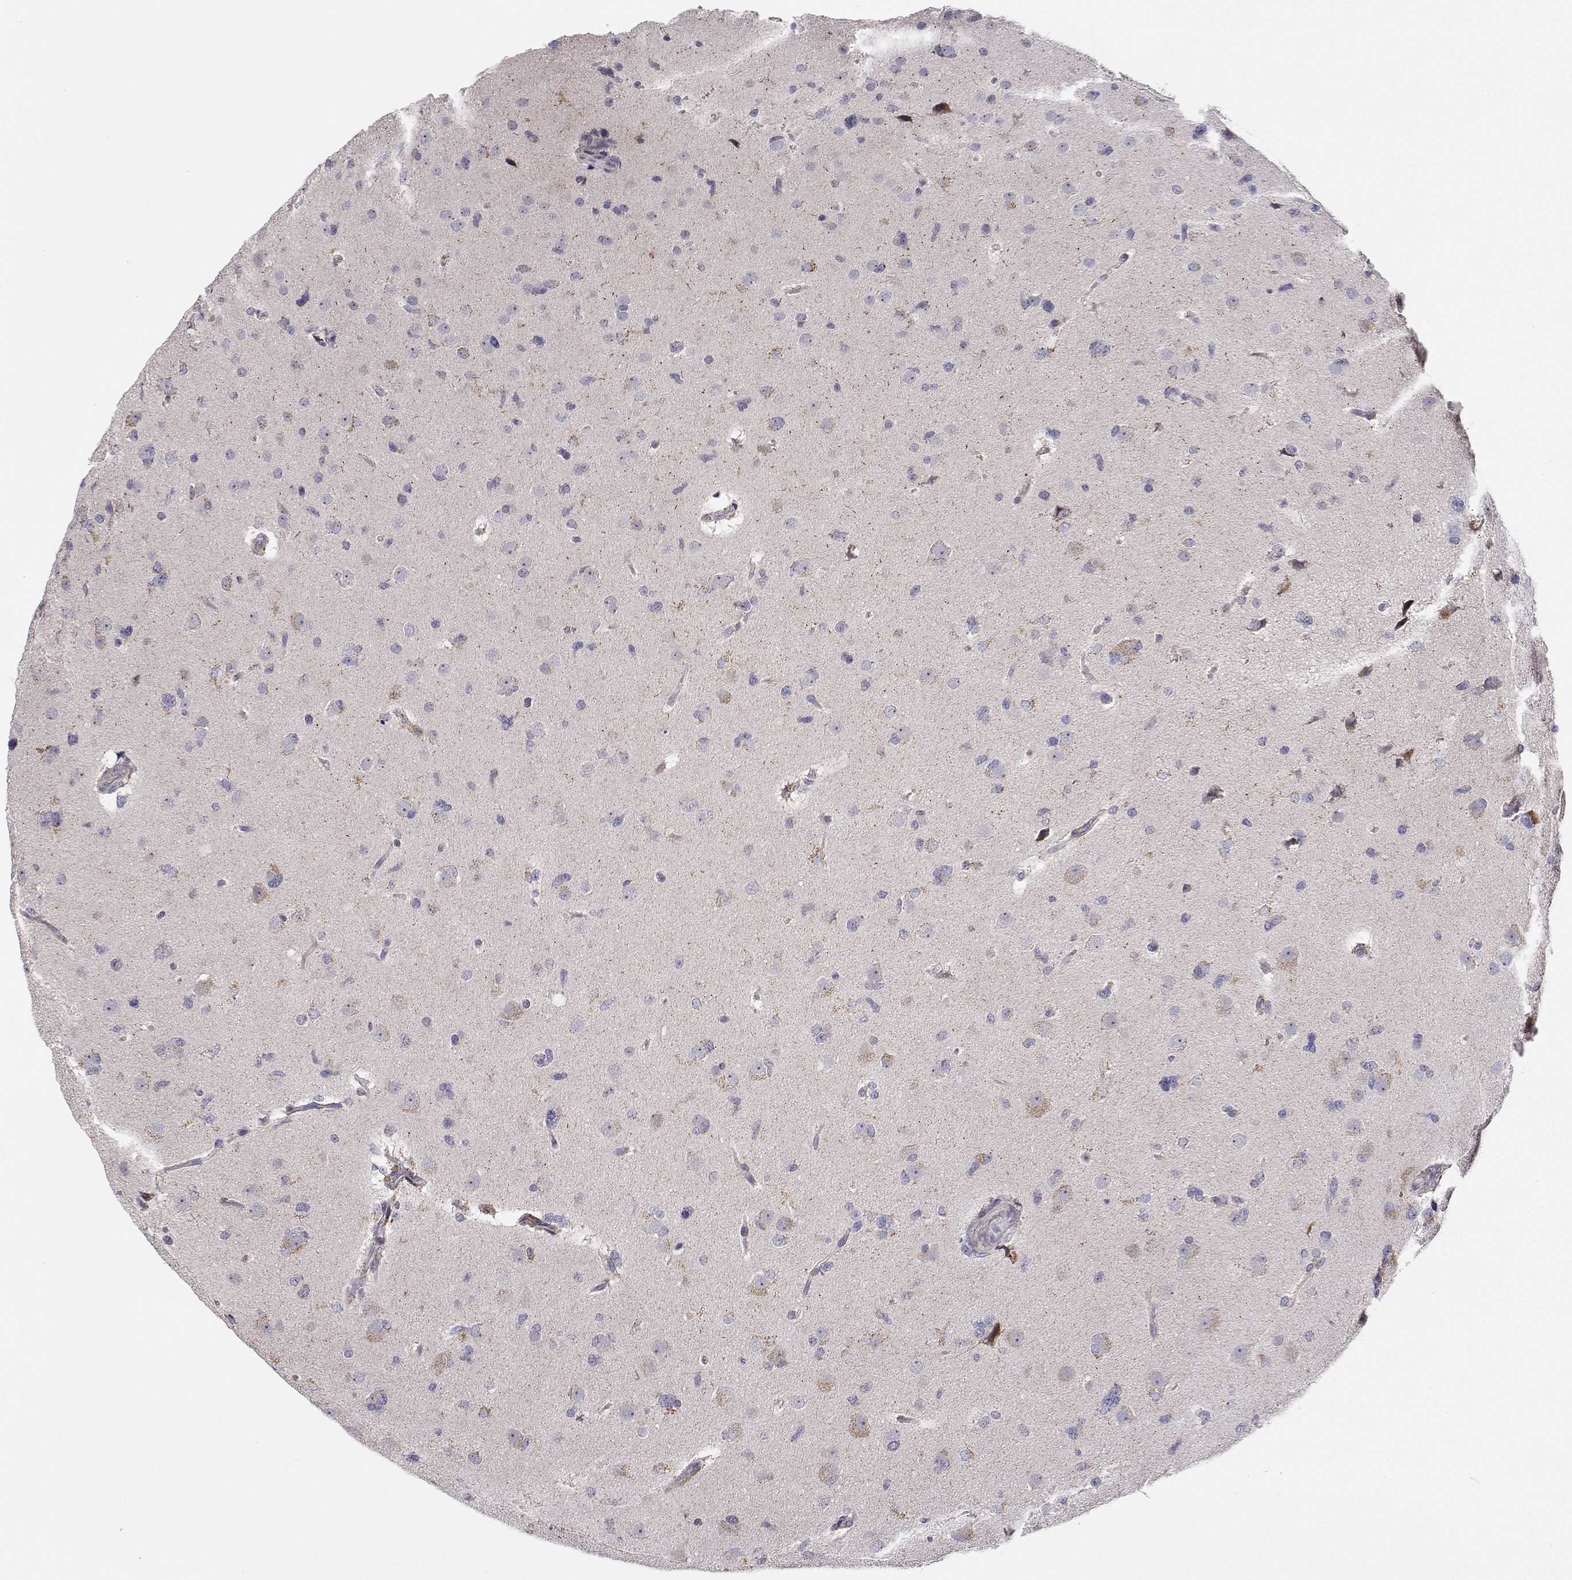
{"staining": {"intensity": "weak", "quantity": "<25%", "location": "cytoplasmic/membranous"}, "tissue": "glioma", "cell_type": "Tumor cells", "image_type": "cancer", "snomed": [{"axis": "morphology", "description": "Glioma, malignant, Low grade"}, {"axis": "topography", "description": "Brain"}], "caption": "Immunohistochemical staining of malignant glioma (low-grade) exhibits no significant positivity in tumor cells. (DAB immunohistochemistry, high magnification).", "gene": "MRPL3", "patient": {"sex": "female", "age": 55}}